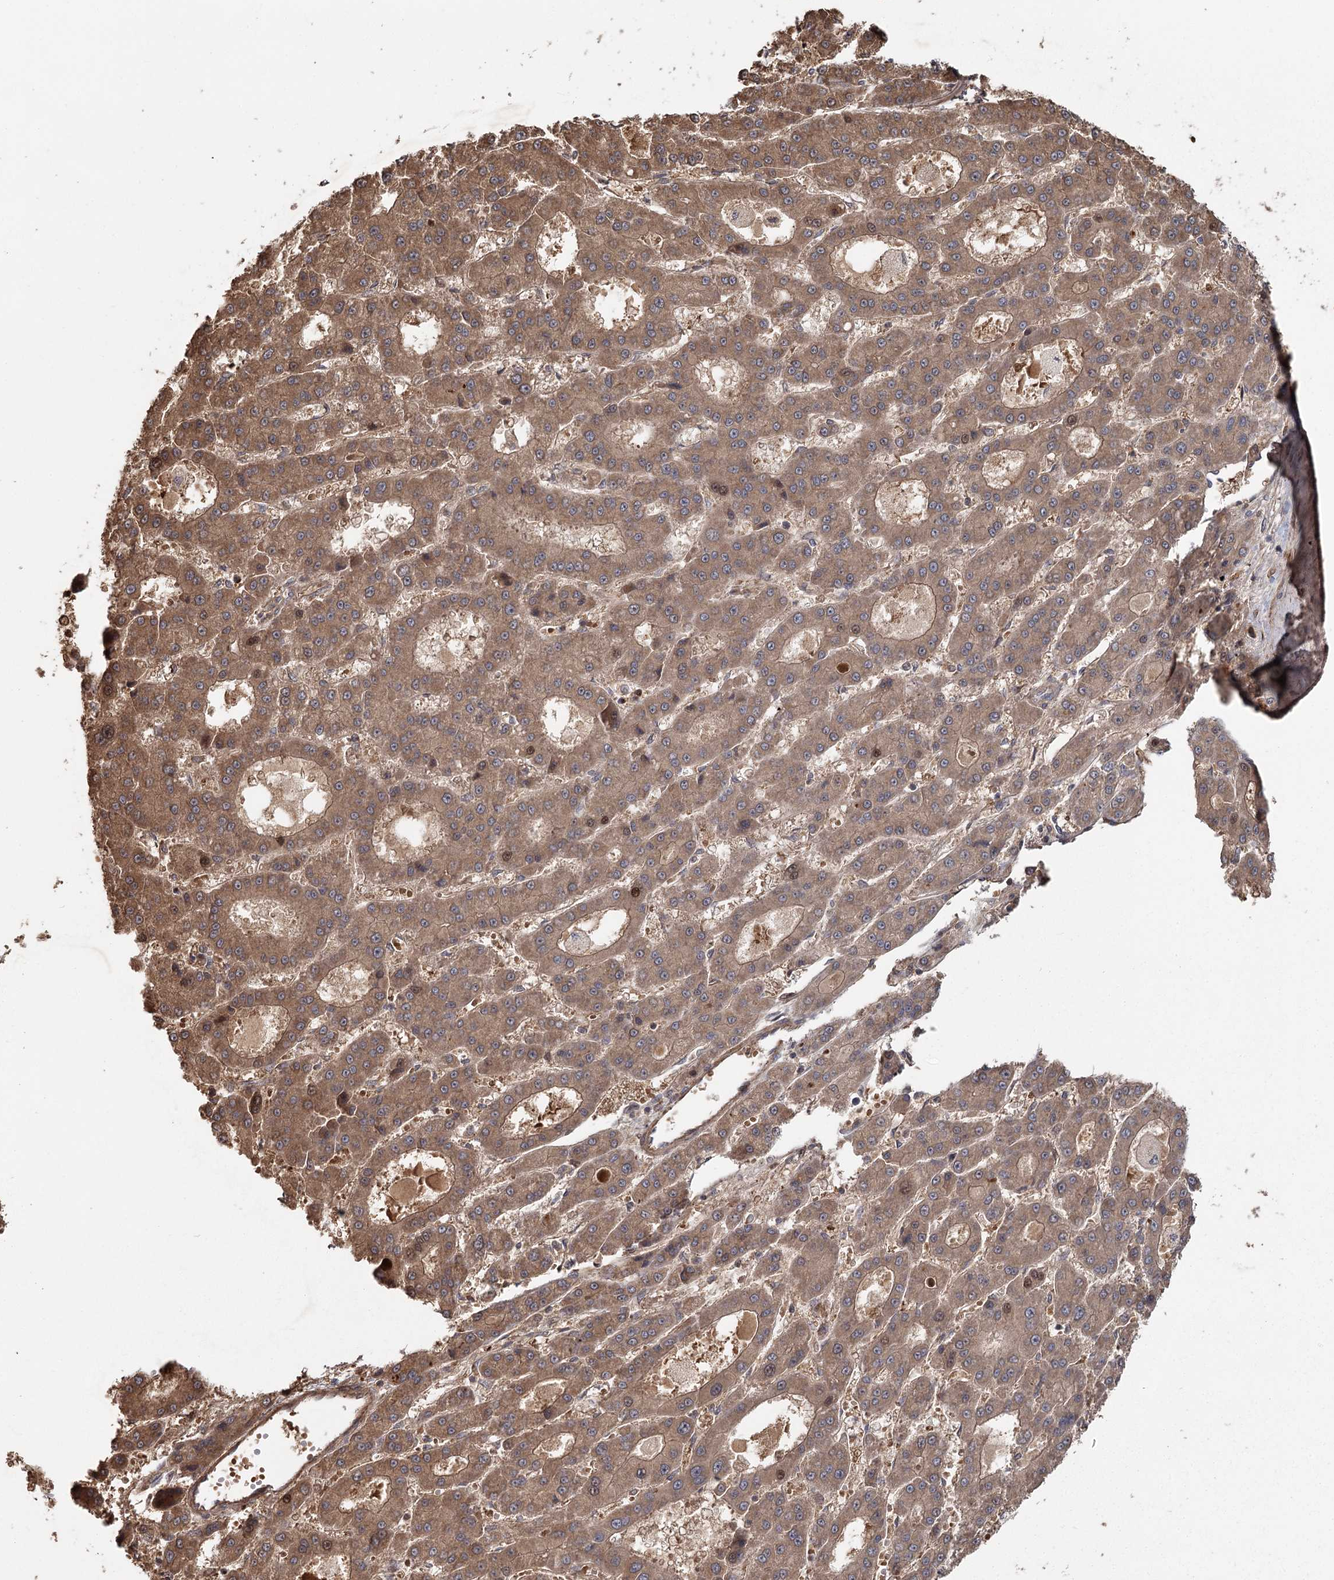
{"staining": {"intensity": "moderate", "quantity": ">75%", "location": "cytoplasmic/membranous"}, "tissue": "liver cancer", "cell_type": "Tumor cells", "image_type": "cancer", "snomed": [{"axis": "morphology", "description": "Carcinoma, Hepatocellular, NOS"}, {"axis": "topography", "description": "Liver"}], "caption": "Brown immunohistochemical staining in liver cancer shows moderate cytoplasmic/membranous positivity in about >75% of tumor cells.", "gene": "RAPGEF6", "patient": {"sex": "male", "age": 70}}